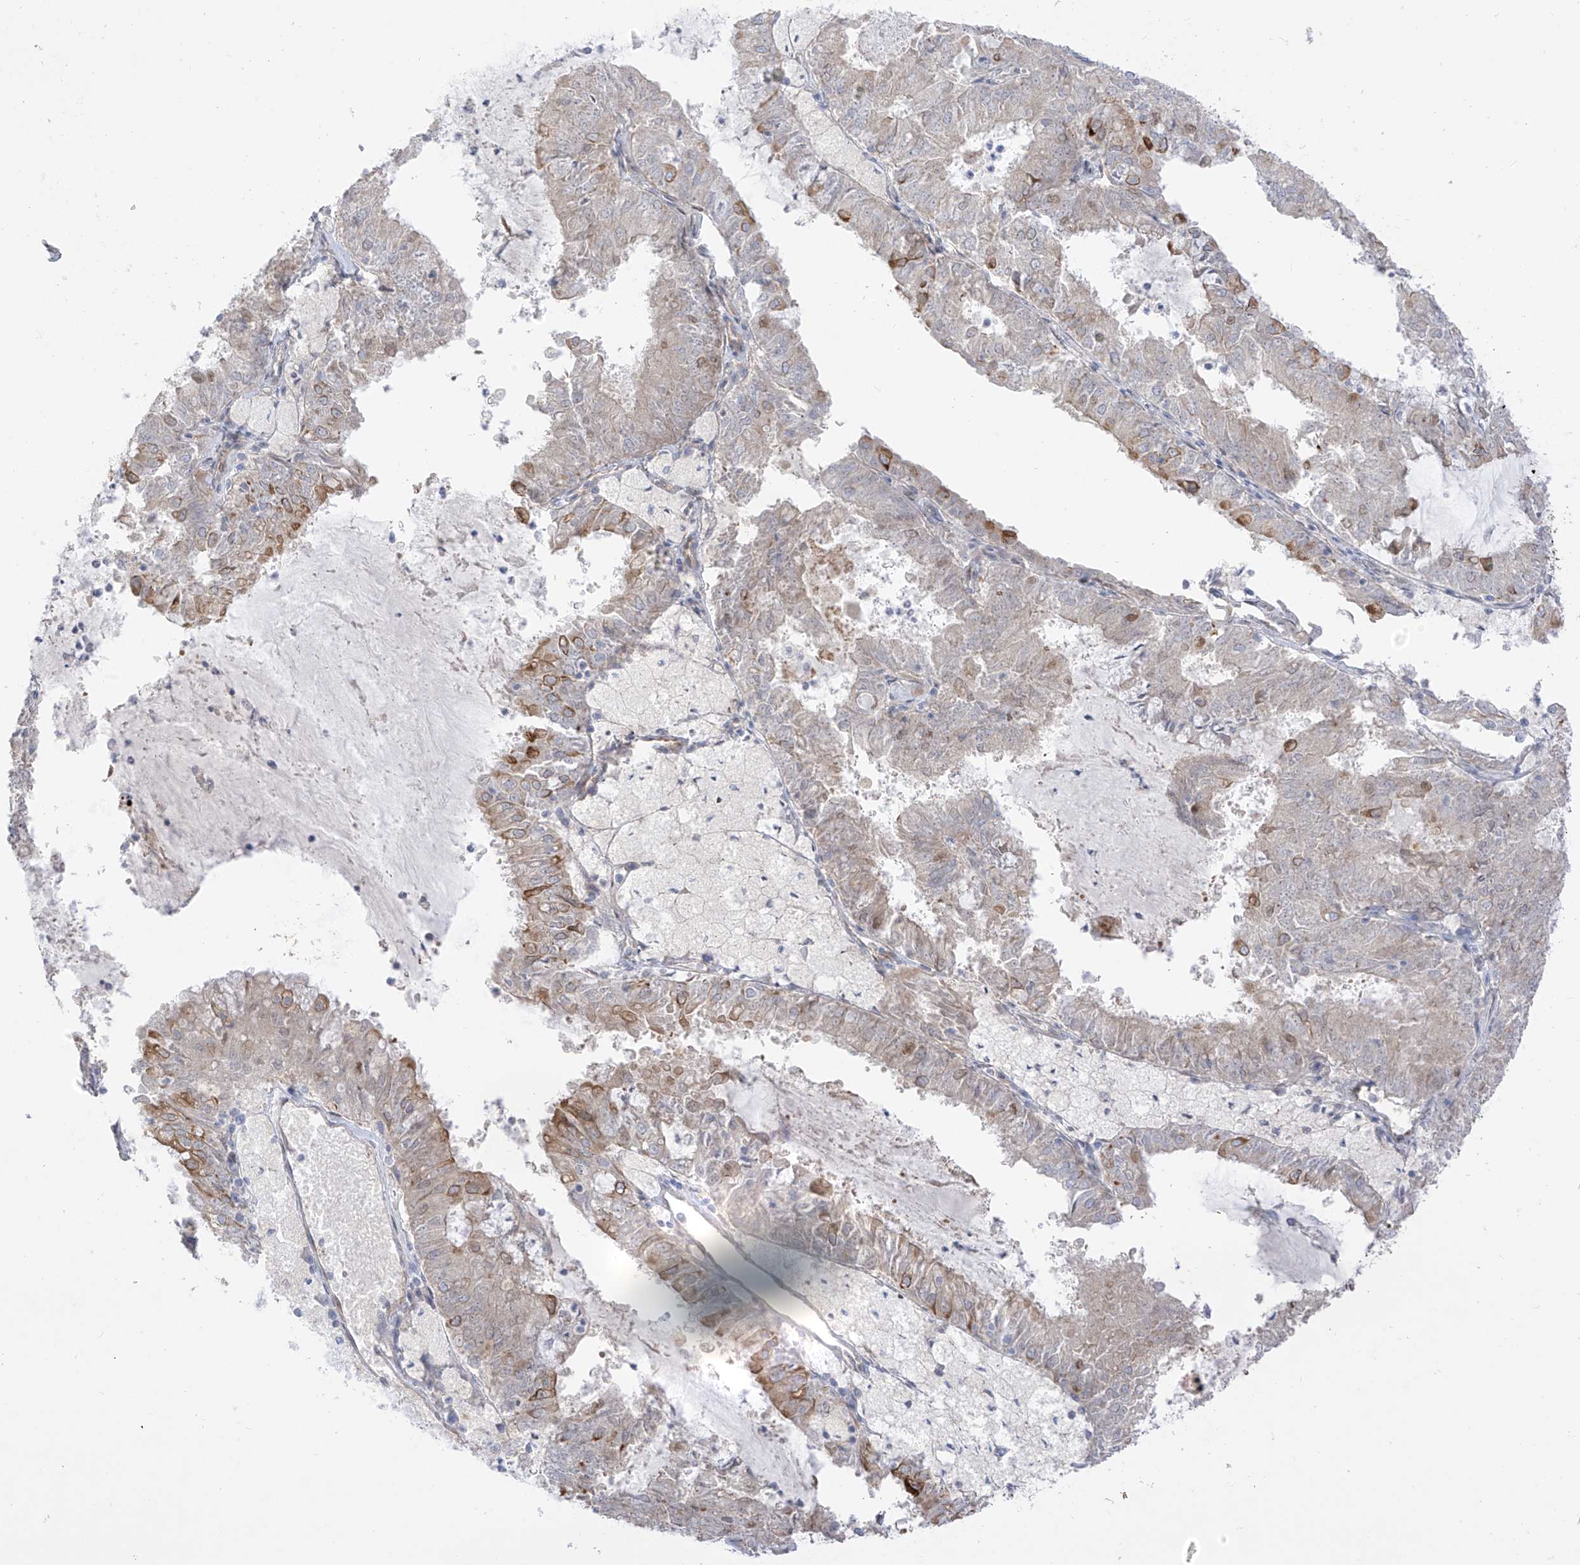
{"staining": {"intensity": "moderate", "quantity": "<25%", "location": "cytoplasmic/membranous"}, "tissue": "endometrial cancer", "cell_type": "Tumor cells", "image_type": "cancer", "snomed": [{"axis": "morphology", "description": "Adenocarcinoma, NOS"}, {"axis": "topography", "description": "Endometrium"}], "caption": "Immunohistochemistry (IHC) image of neoplastic tissue: endometrial adenocarcinoma stained using immunohistochemistry displays low levels of moderate protein expression localized specifically in the cytoplasmic/membranous of tumor cells, appearing as a cytoplasmic/membranous brown color.", "gene": "EIPR1", "patient": {"sex": "female", "age": 57}}